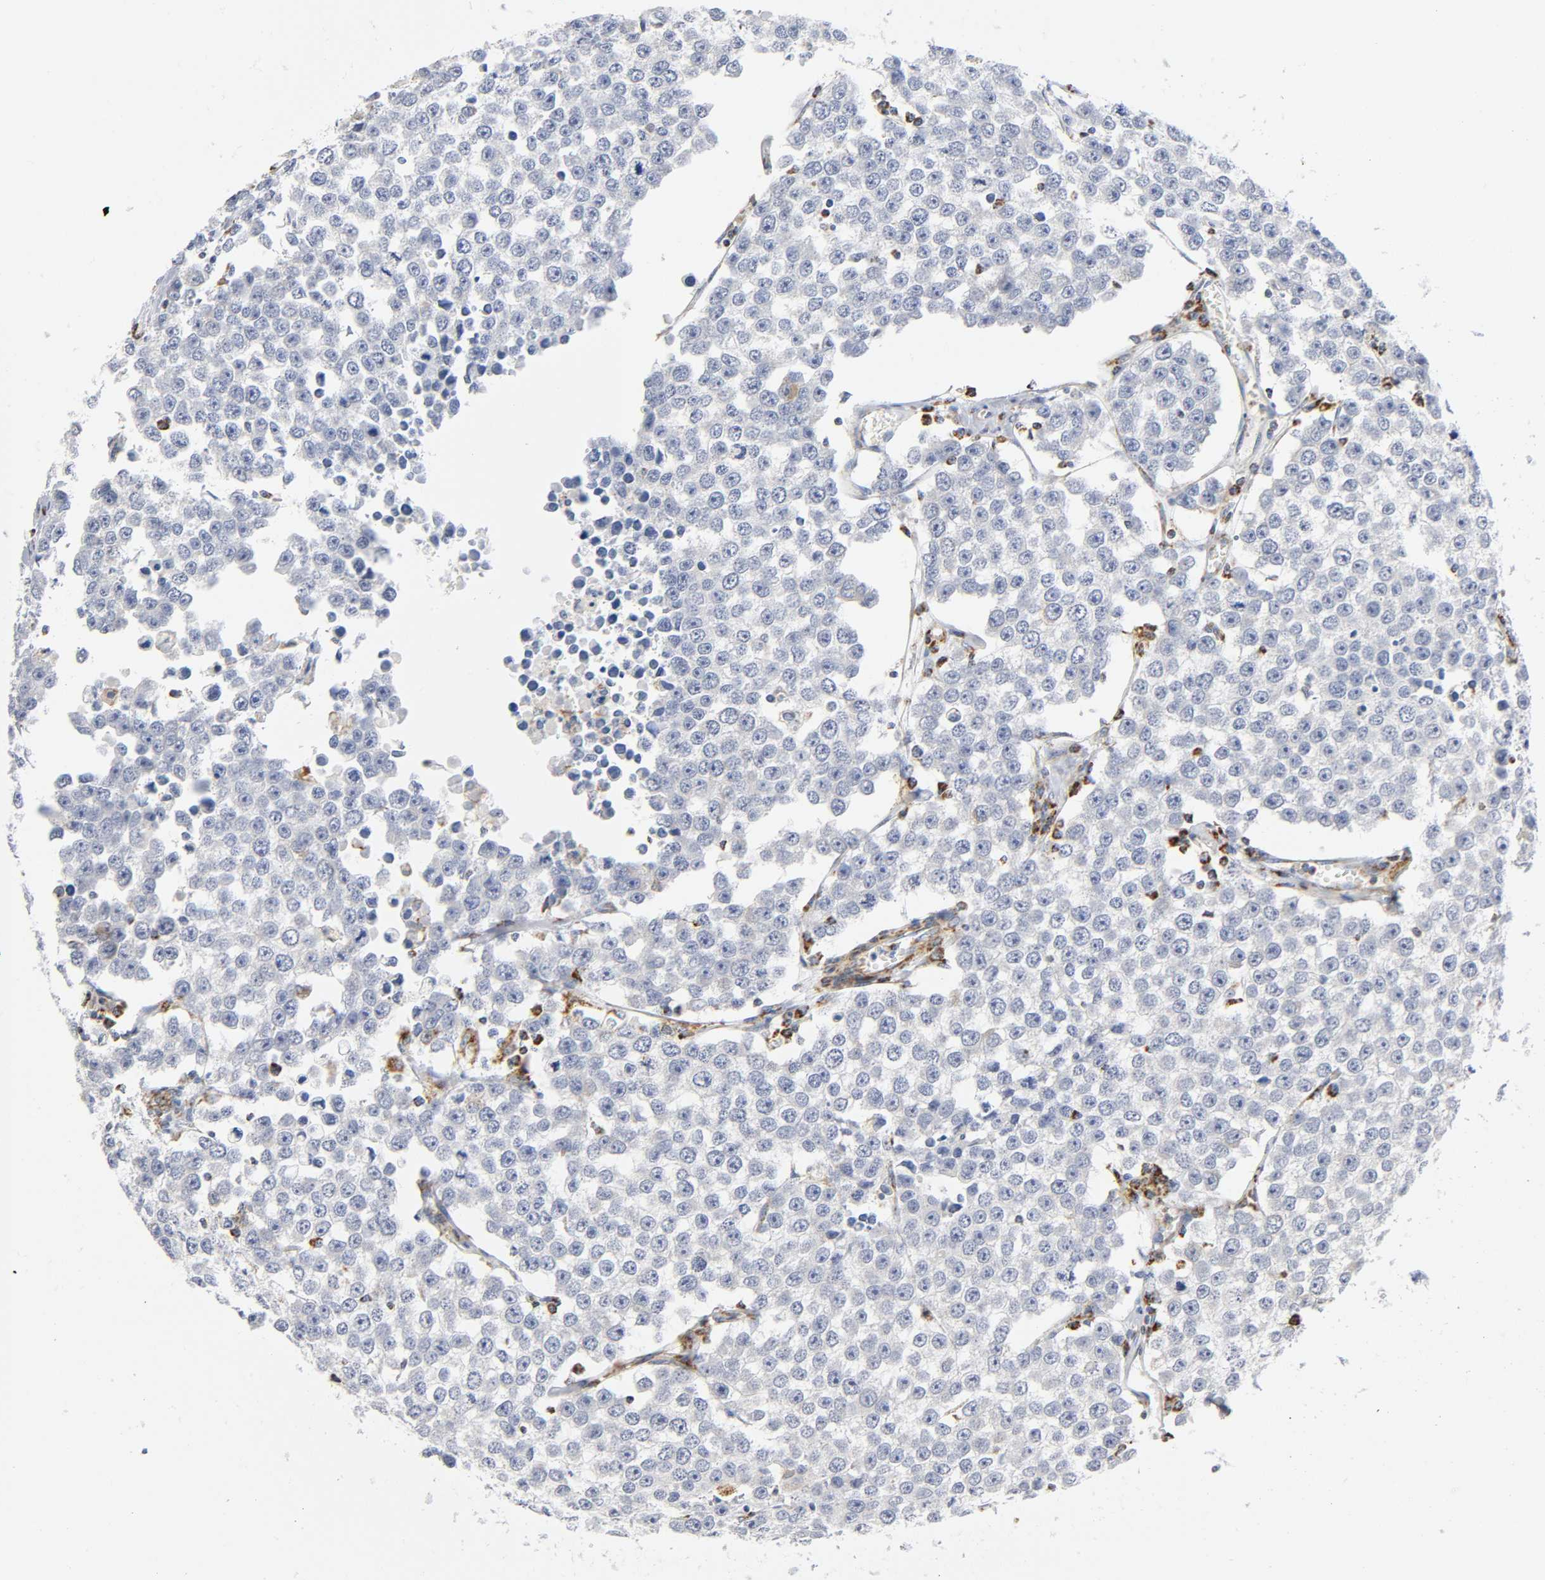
{"staining": {"intensity": "negative", "quantity": "none", "location": "none"}, "tissue": "testis cancer", "cell_type": "Tumor cells", "image_type": "cancer", "snomed": [{"axis": "morphology", "description": "Seminoma, NOS"}, {"axis": "morphology", "description": "Carcinoma, Embryonal, NOS"}, {"axis": "topography", "description": "Testis"}], "caption": "The image displays no significant positivity in tumor cells of testis embryonal carcinoma.", "gene": "BAK1", "patient": {"sex": "male", "age": 52}}